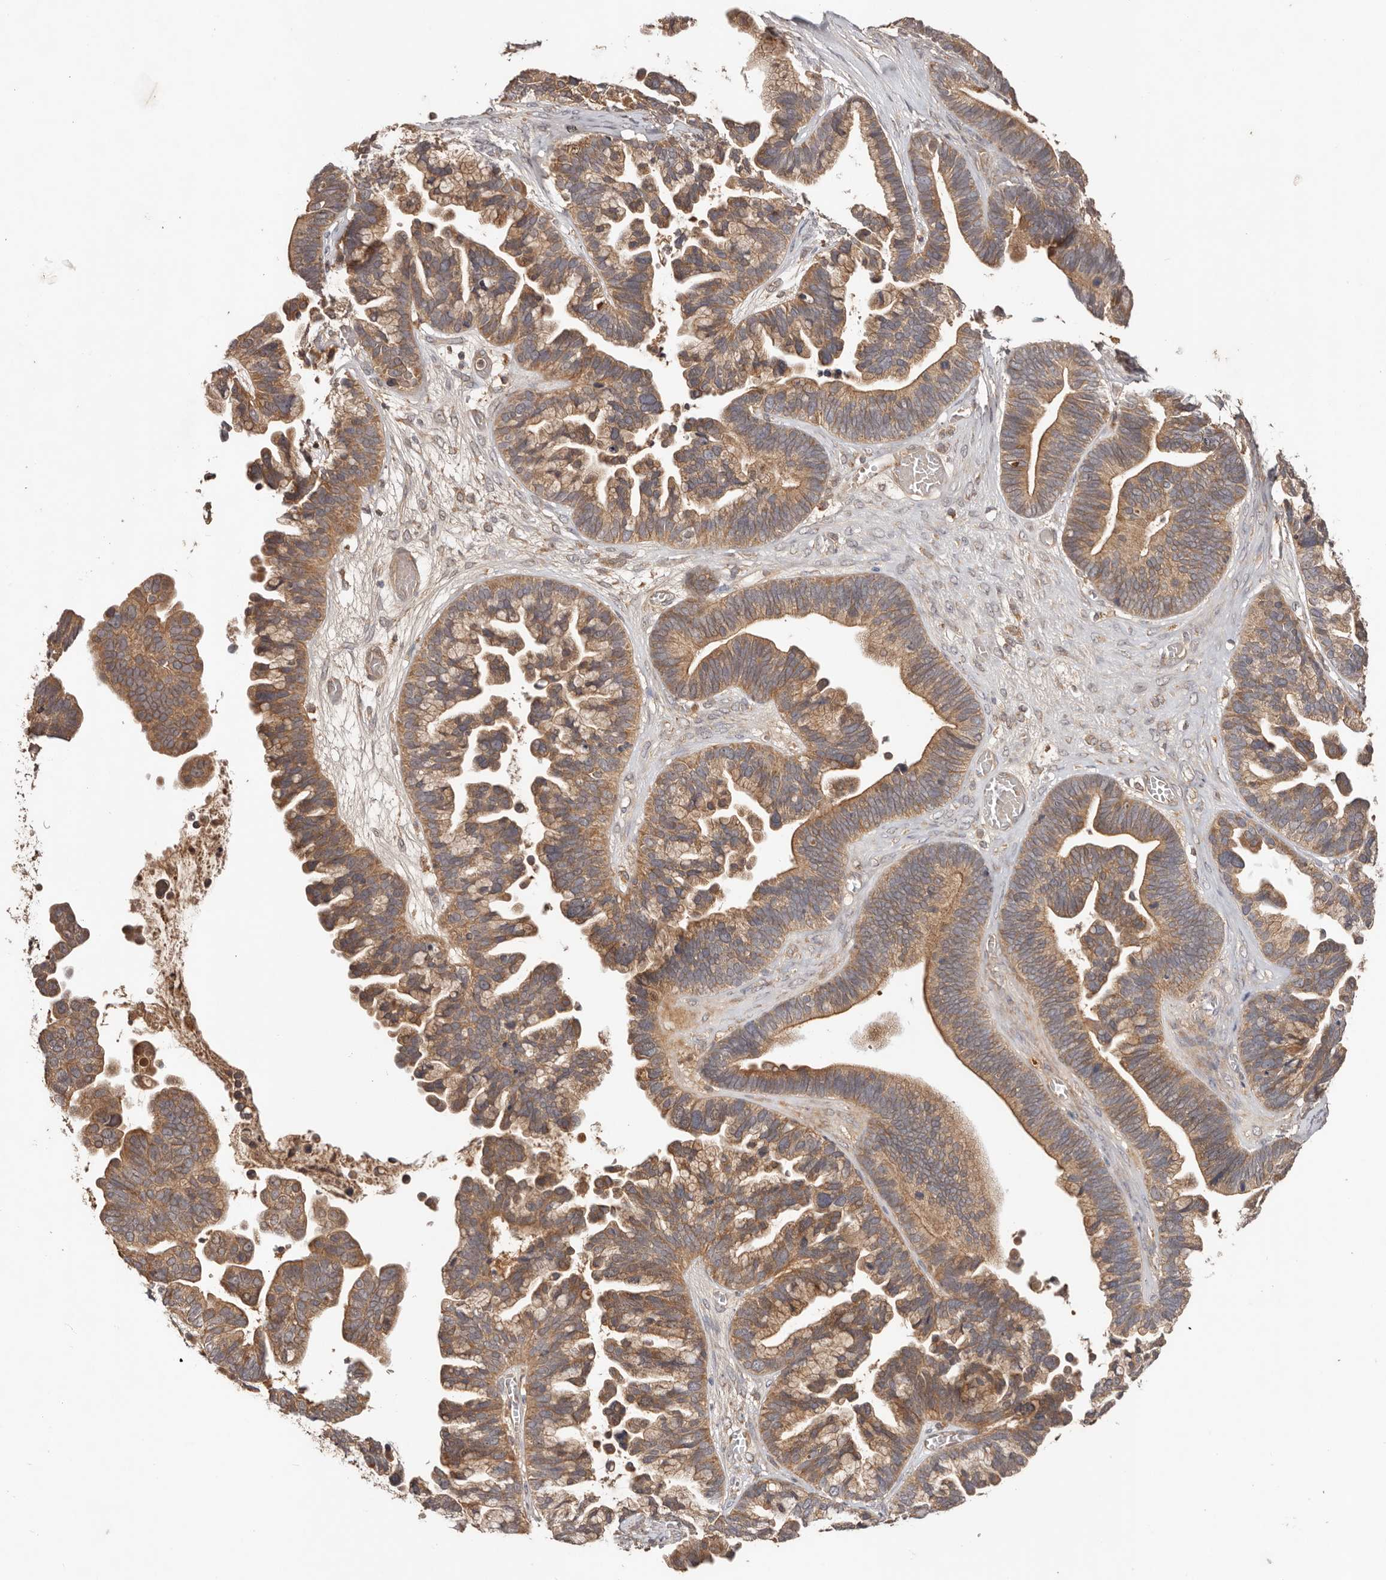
{"staining": {"intensity": "moderate", "quantity": ">75%", "location": "cytoplasmic/membranous"}, "tissue": "ovarian cancer", "cell_type": "Tumor cells", "image_type": "cancer", "snomed": [{"axis": "morphology", "description": "Cystadenocarcinoma, serous, NOS"}, {"axis": "topography", "description": "Ovary"}], "caption": "A high-resolution photomicrograph shows IHC staining of ovarian cancer (serous cystadenocarcinoma), which shows moderate cytoplasmic/membranous positivity in approximately >75% of tumor cells.", "gene": "PKIB", "patient": {"sex": "female", "age": 56}}